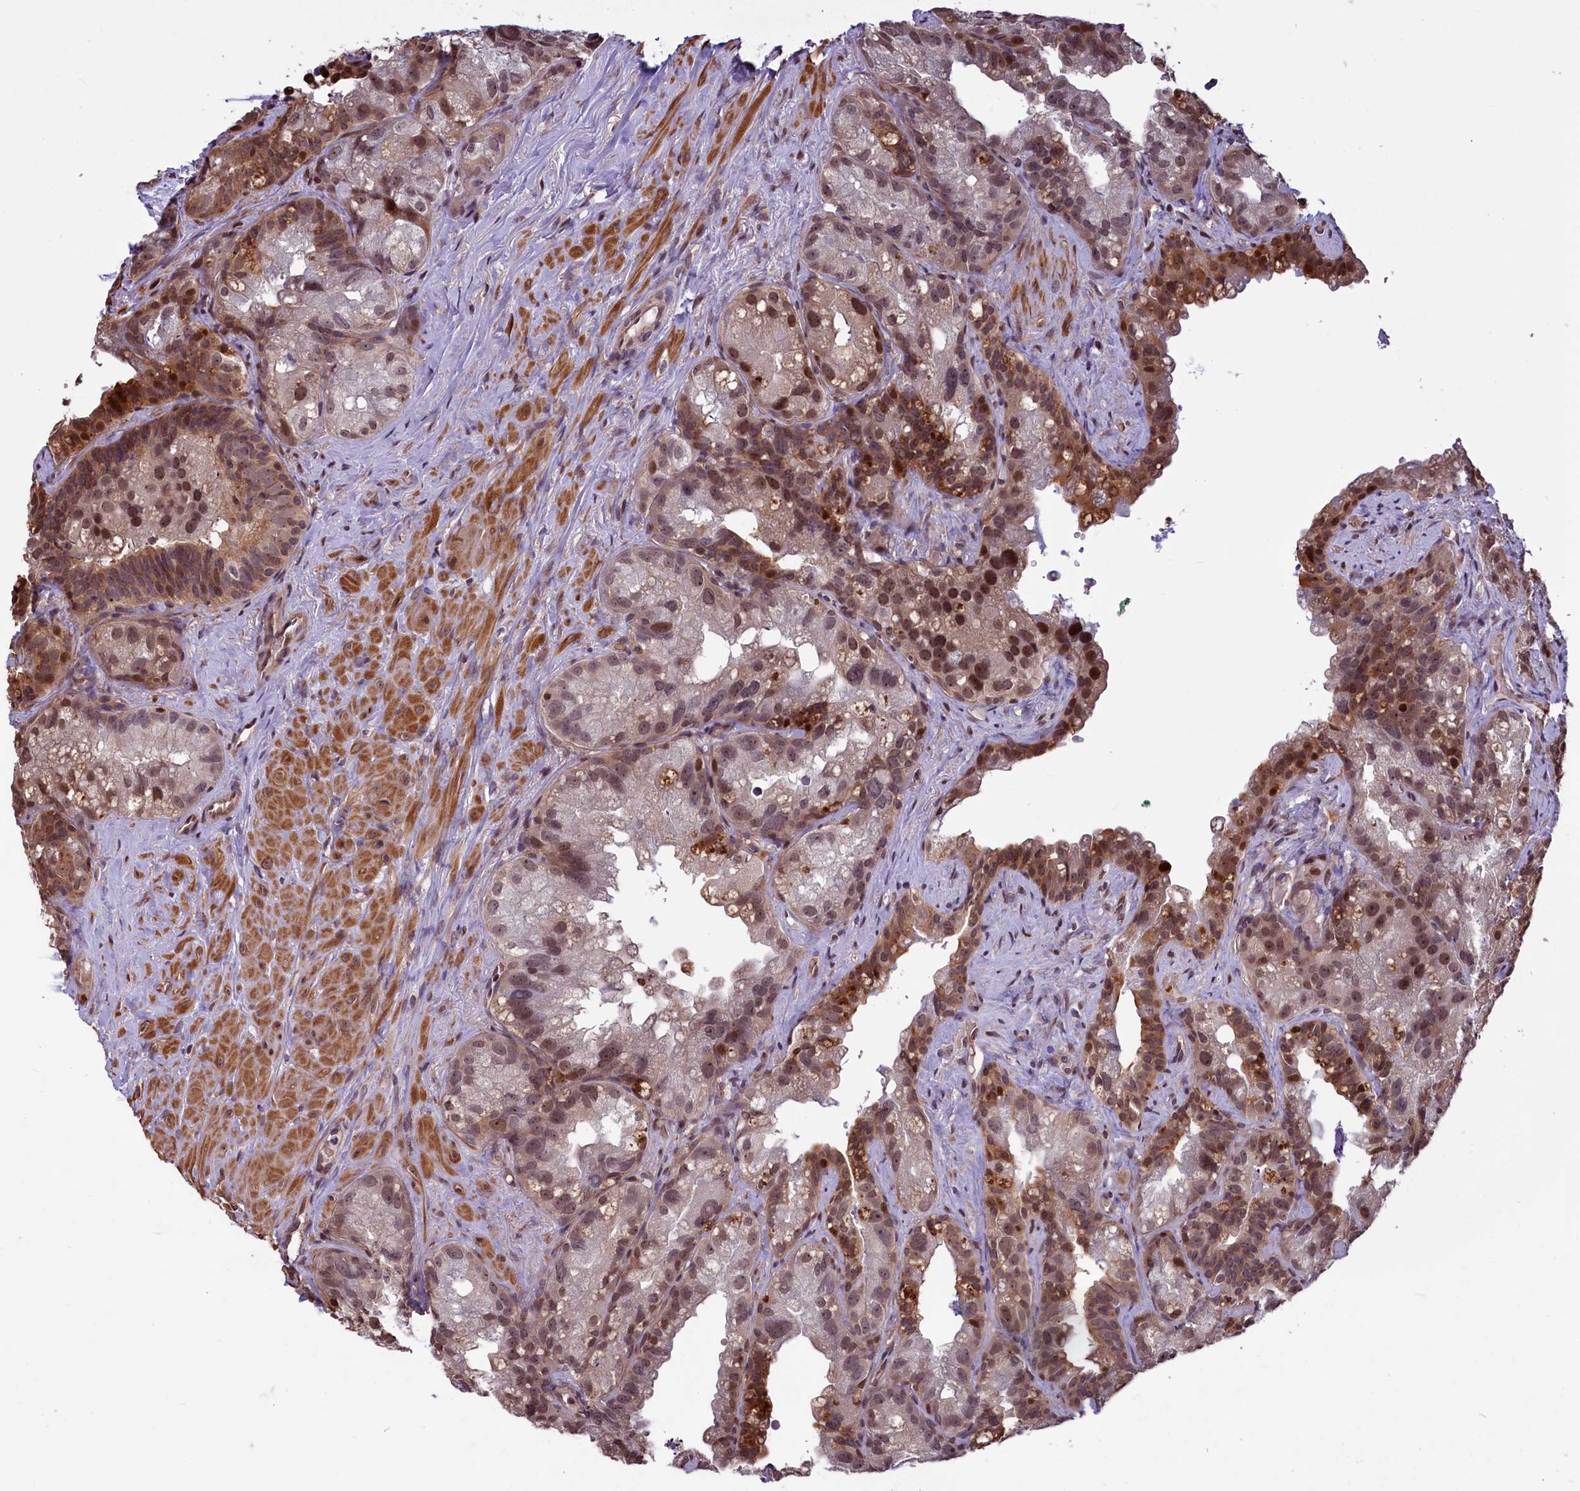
{"staining": {"intensity": "moderate", "quantity": ">75%", "location": "cytoplasmic/membranous,nuclear"}, "tissue": "prostate cancer", "cell_type": "Tumor cells", "image_type": "cancer", "snomed": [{"axis": "morphology", "description": "Normal tissue, NOS"}, {"axis": "morphology", "description": "Adenocarcinoma, Low grade"}, {"axis": "topography", "description": "Prostate"}], "caption": "Immunohistochemistry (IHC) of human prostate adenocarcinoma (low-grade) shows medium levels of moderate cytoplasmic/membranous and nuclear staining in approximately >75% of tumor cells.", "gene": "SHFL", "patient": {"sex": "male", "age": 72}}